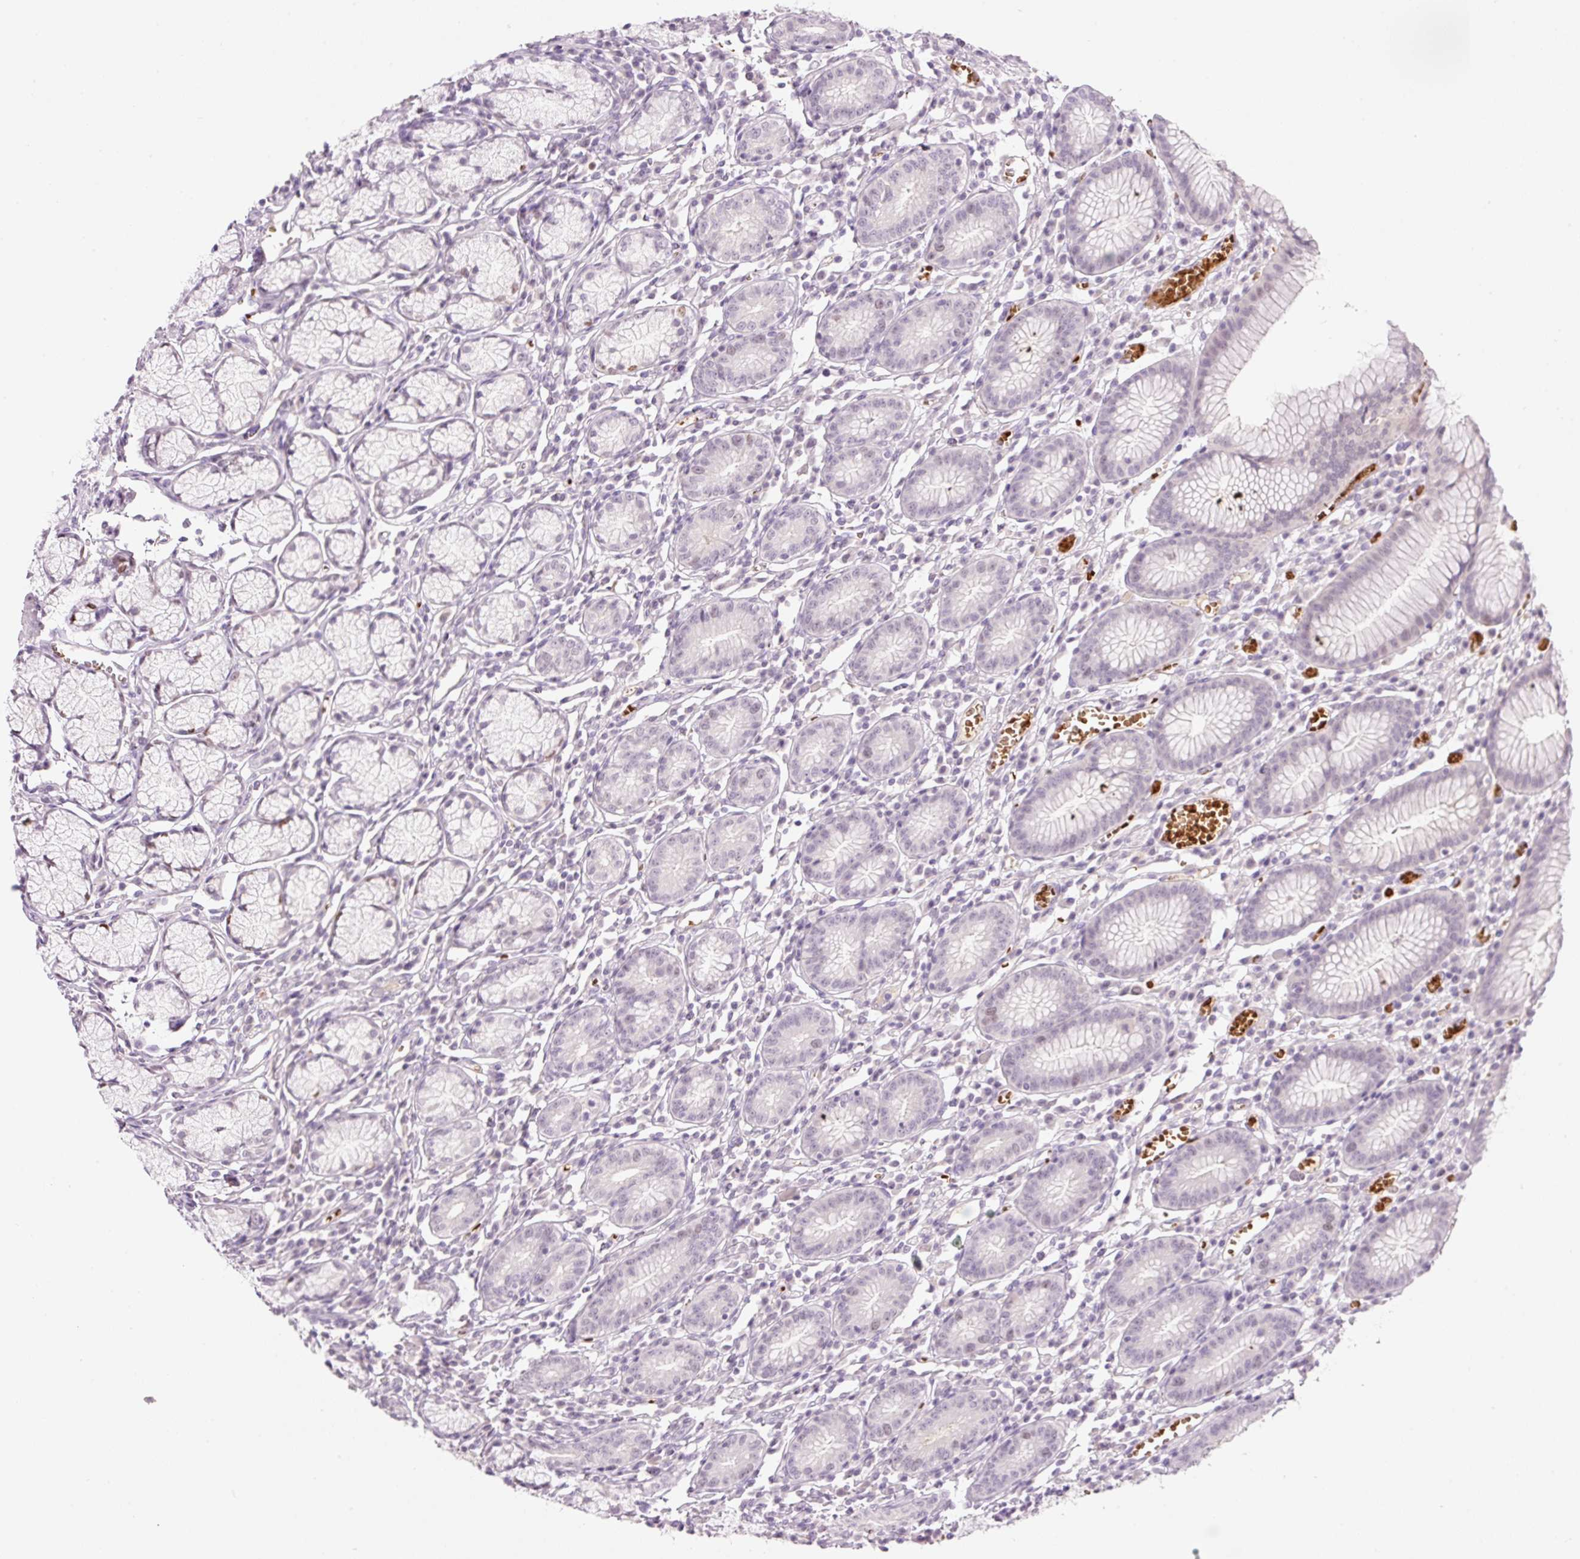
{"staining": {"intensity": "moderate", "quantity": "<25%", "location": "nuclear"}, "tissue": "stomach", "cell_type": "Glandular cells", "image_type": "normal", "snomed": [{"axis": "morphology", "description": "Normal tissue, NOS"}, {"axis": "topography", "description": "Stomach"}], "caption": "Immunohistochemistry histopathology image of benign stomach stained for a protein (brown), which displays low levels of moderate nuclear expression in about <25% of glandular cells.", "gene": "LY6G6D", "patient": {"sex": "male", "age": 55}}